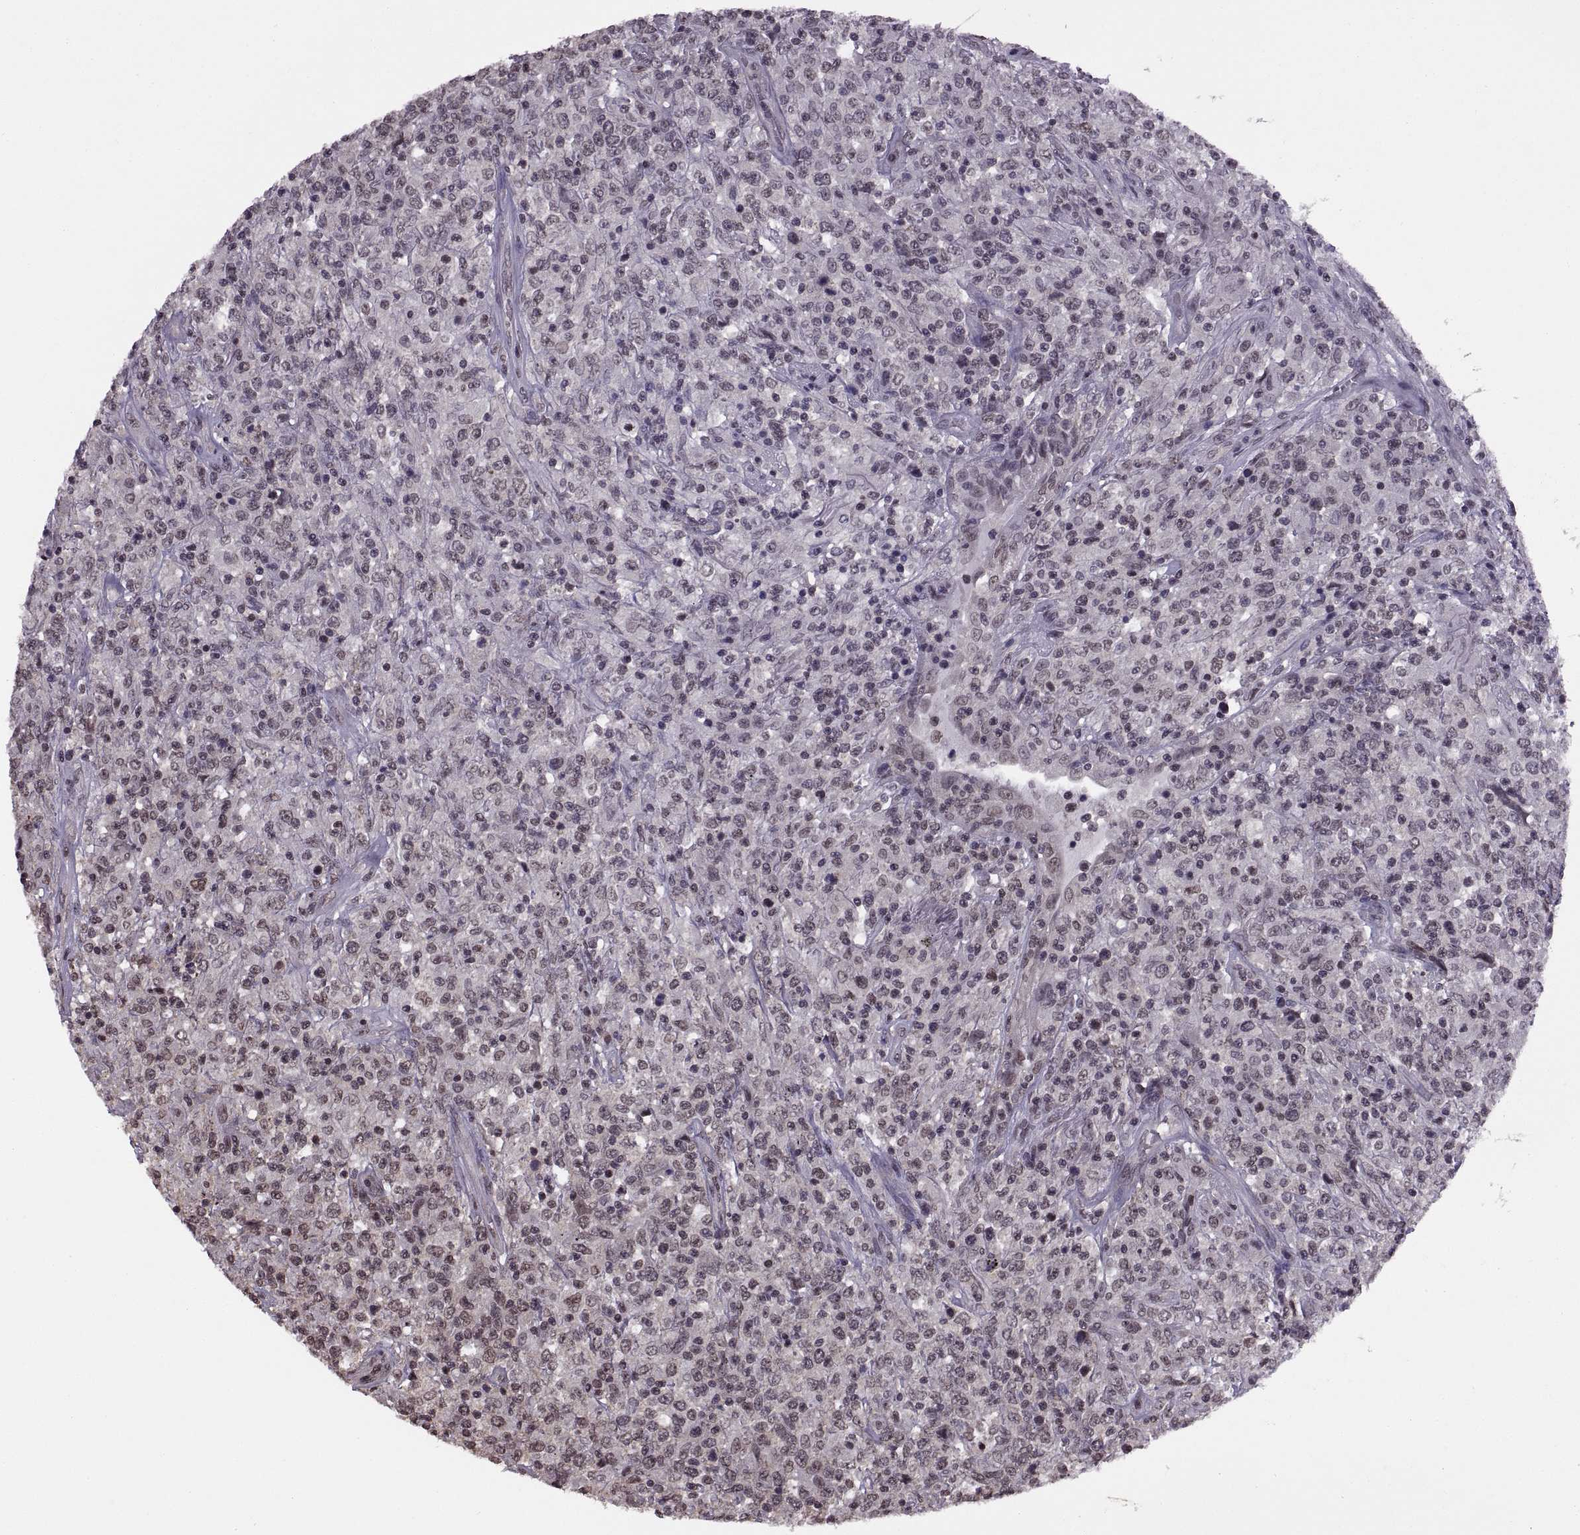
{"staining": {"intensity": "negative", "quantity": "none", "location": "none"}, "tissue": "lymphoma", "cell_type": "Tumor cells", "image_type": "cancer", "snomed": [{"axis": "morphology", "description": "Malignant lymphoma, non-Hodgkin's type, High grade"}, {"axis": "topography", "description": "Lung"}], "caption": "An immunohistochemistry (IHC) image of lymphoma is shown. There is no staining in tumor cells of lymphoma. The staining is performed using DAB brown chromogen with nuclei counter-stained in using hematoxylin.", "gene": "INTS3", "patient": {"sex": "male", "age": 79}}